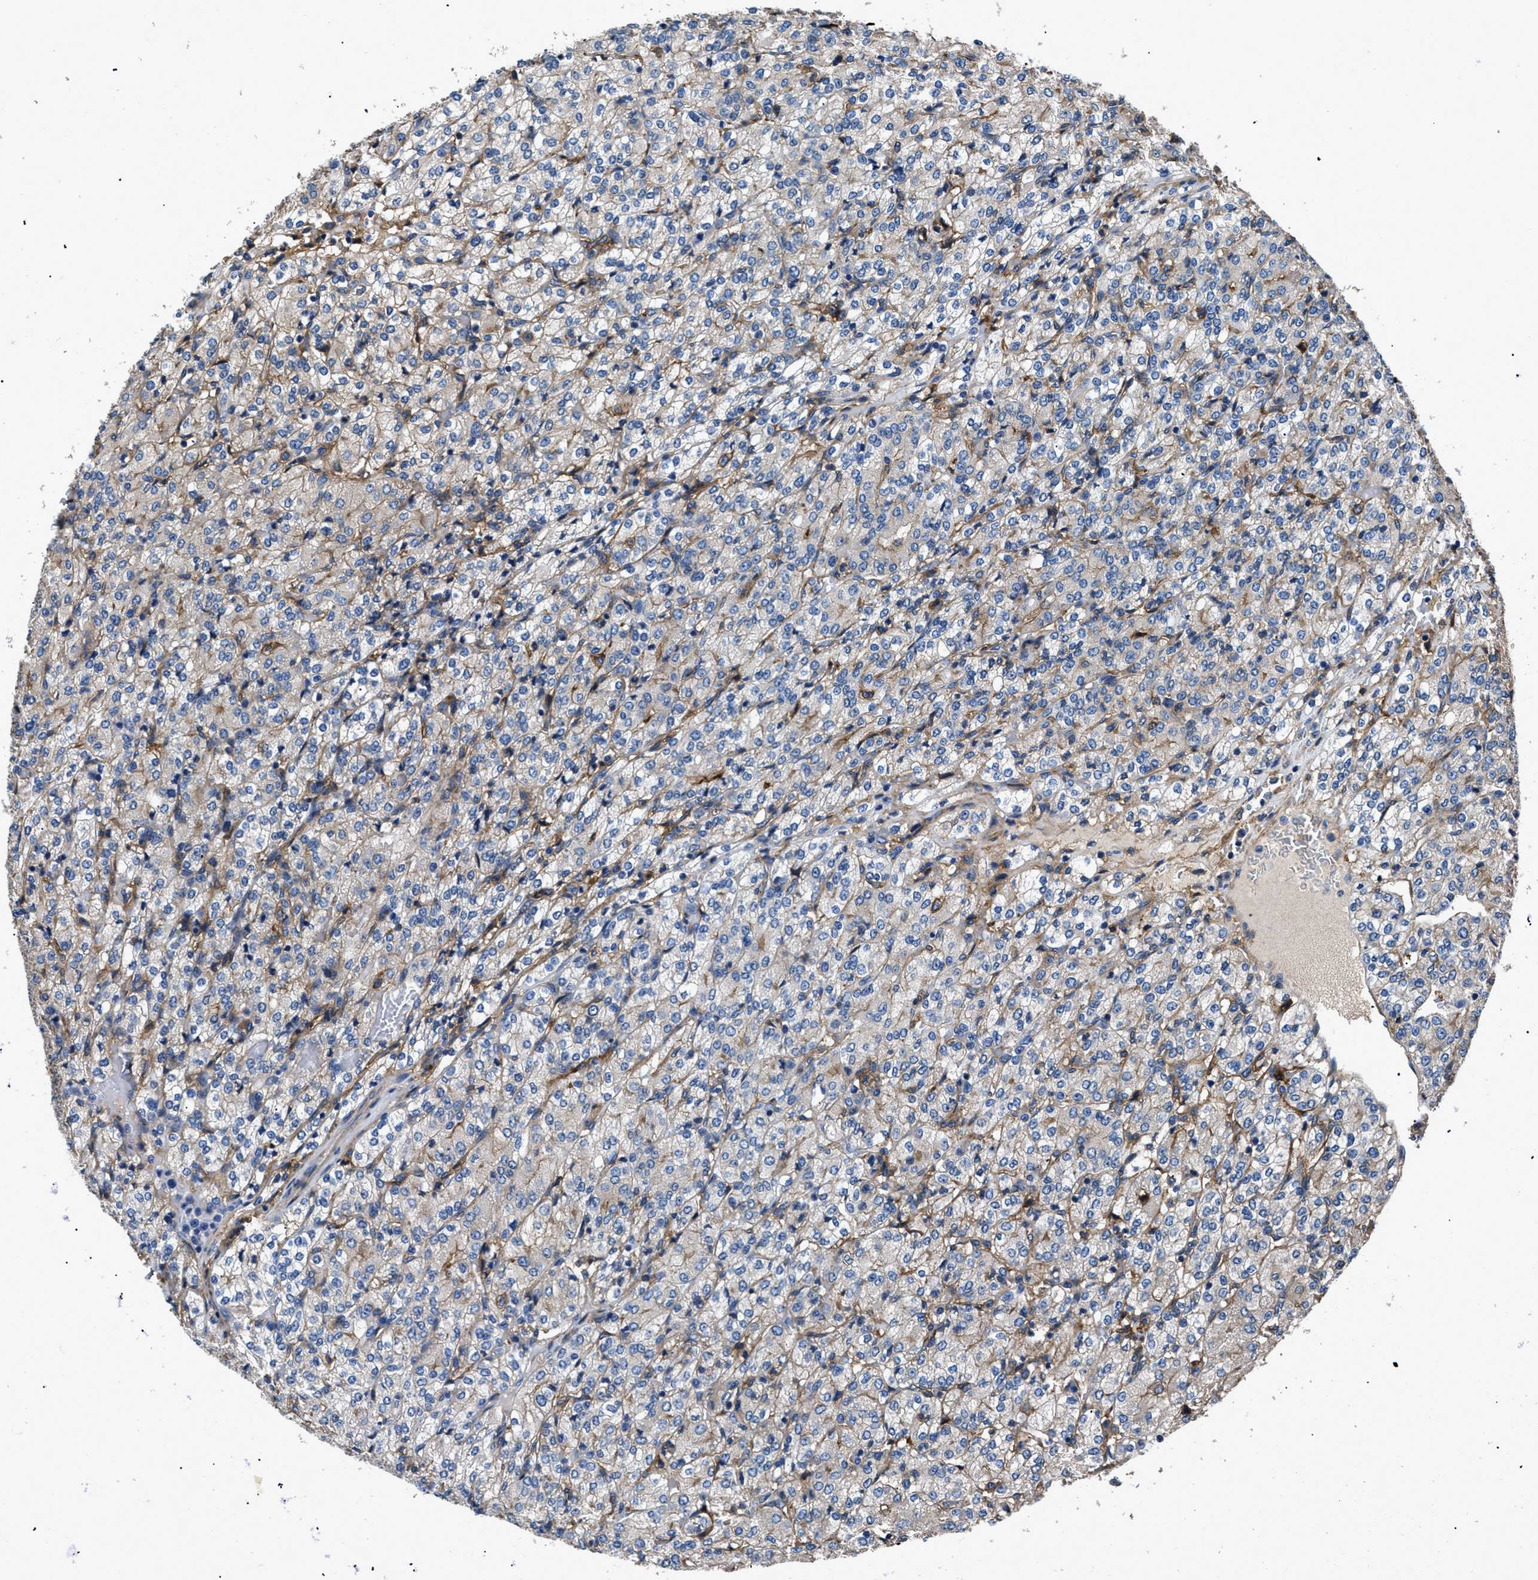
{"staining": {"intensity": "weak", "quantity": "<25%", "location": "cytoplasmic/membranous"}, "tissue": "renal cancer", "cell_type": "Tumor cells", "image_type": "cancer", "snomed": [{"axis": "morphology", "description": "Adenocarcinoma, NOS"}, {"axis": "topography", "description": "Kidney"}], "caption": "There is no significant staining in tumor cells of renal cancer.", "gene": "CD276", "patient": {"sex": "male", "age": 77}}